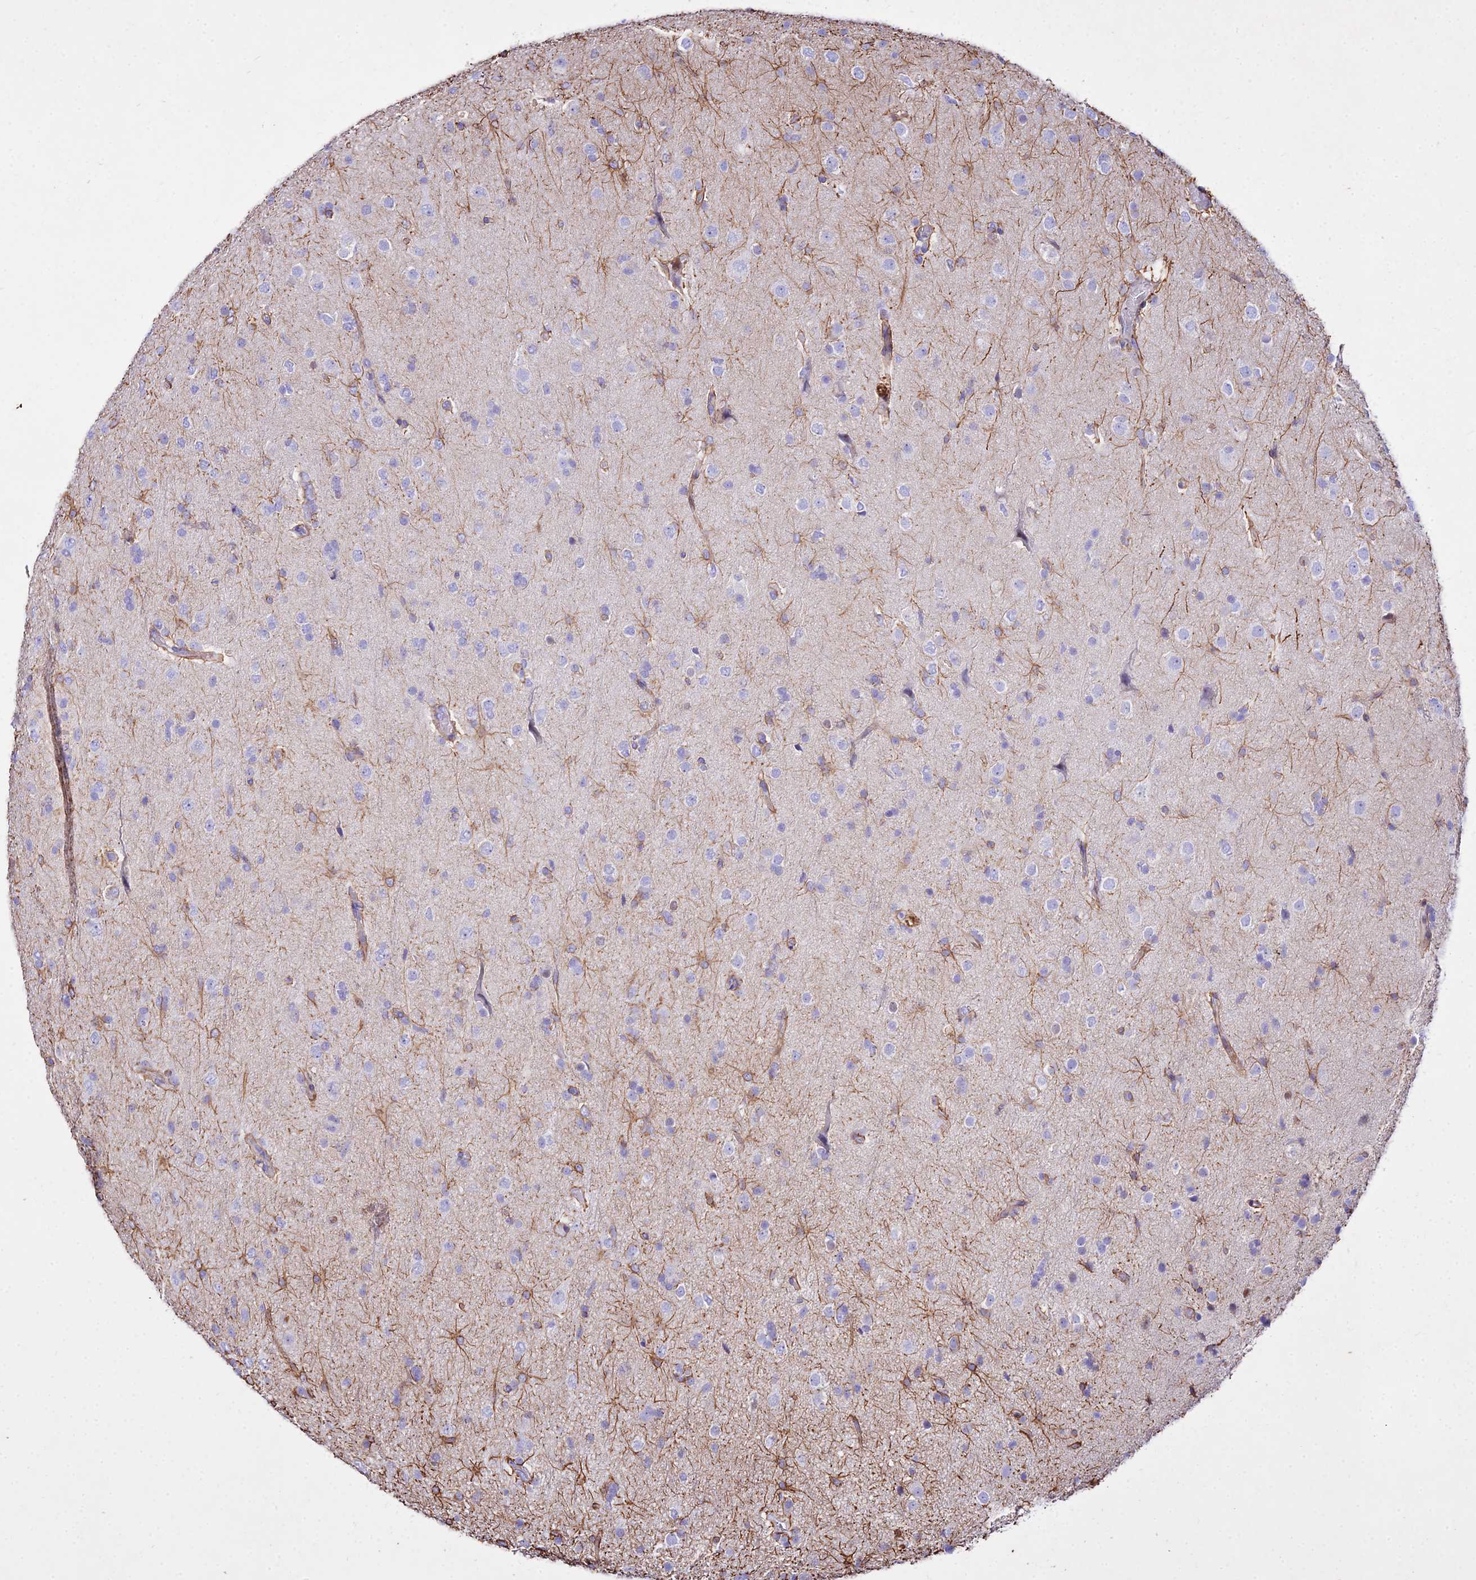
{"staining": {"intensity": "weak", "quantity": "<25%", "location": "cytoplasmic/membranous"}, "tissue": "glioma", "cell_type": "Tumor cells", "image_type": "cancer", "snomed": [{"axis": "morphology", "description": "Glioma, malignant, Low grade"}, {"axis": "topography", "description": "Brain"}], "caption": "Immunohistochemical staining of glioma displays no significant positivity in tumor cells.", "gene": "DLX1", "patient": {"sex": "male", "age": 65}}